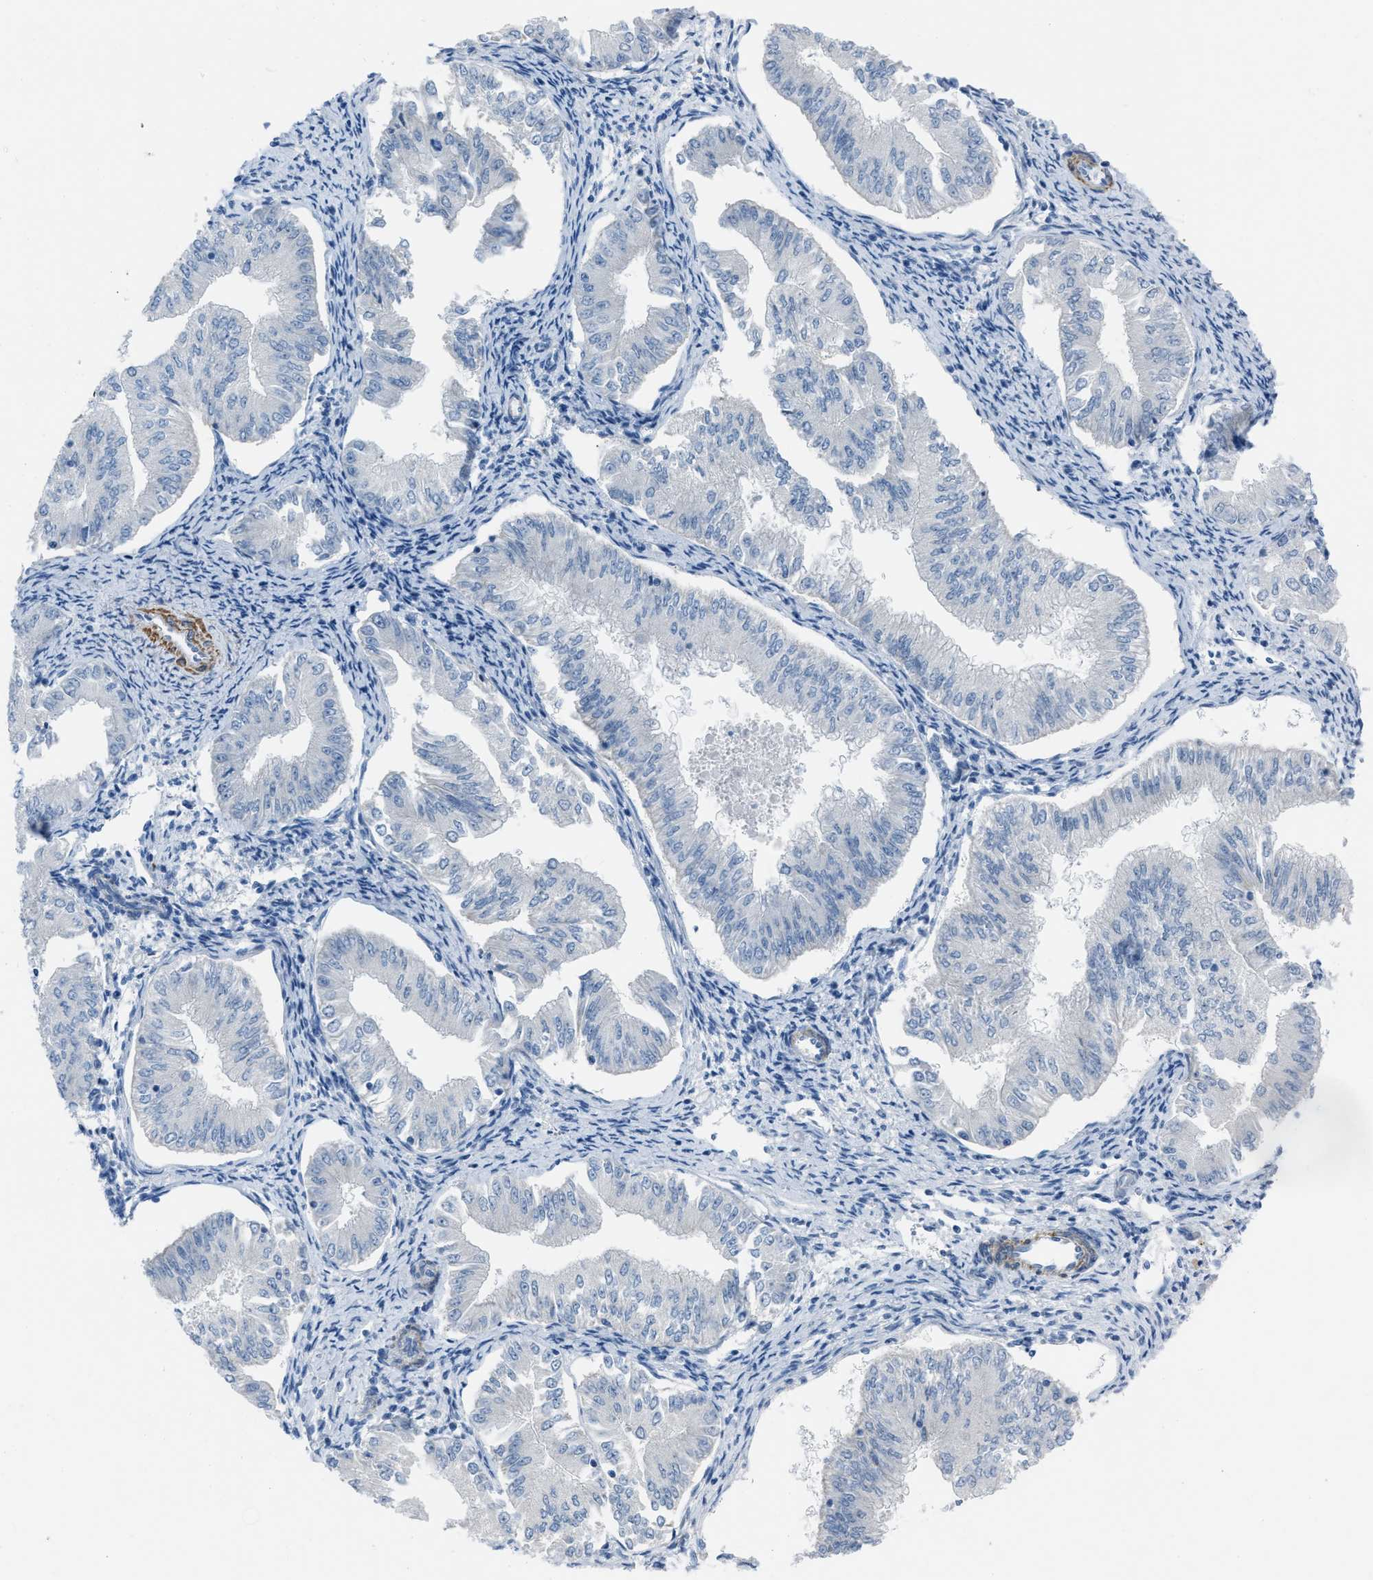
{"staining": {"intensity": "negative", "quantity": "none", "location": "none"}, "tissue": "endometrial cancer", "cell_type": "Tumor cells", "image_type": "cancer", "snomed": [{"axis": "morphology", "description": "Normal tissue, NOS"}, {"axis": "morphology", "description": "Adenocarcinoma, NOS"}, {"axis": "topography", "description": "Endometrium"}], "caption": "The image exhibits no staining of tumor cells in adenocarcinoma (endometrial).", "gene": "SPATC1L", "patient": {"sex": "female", "age": 53}}